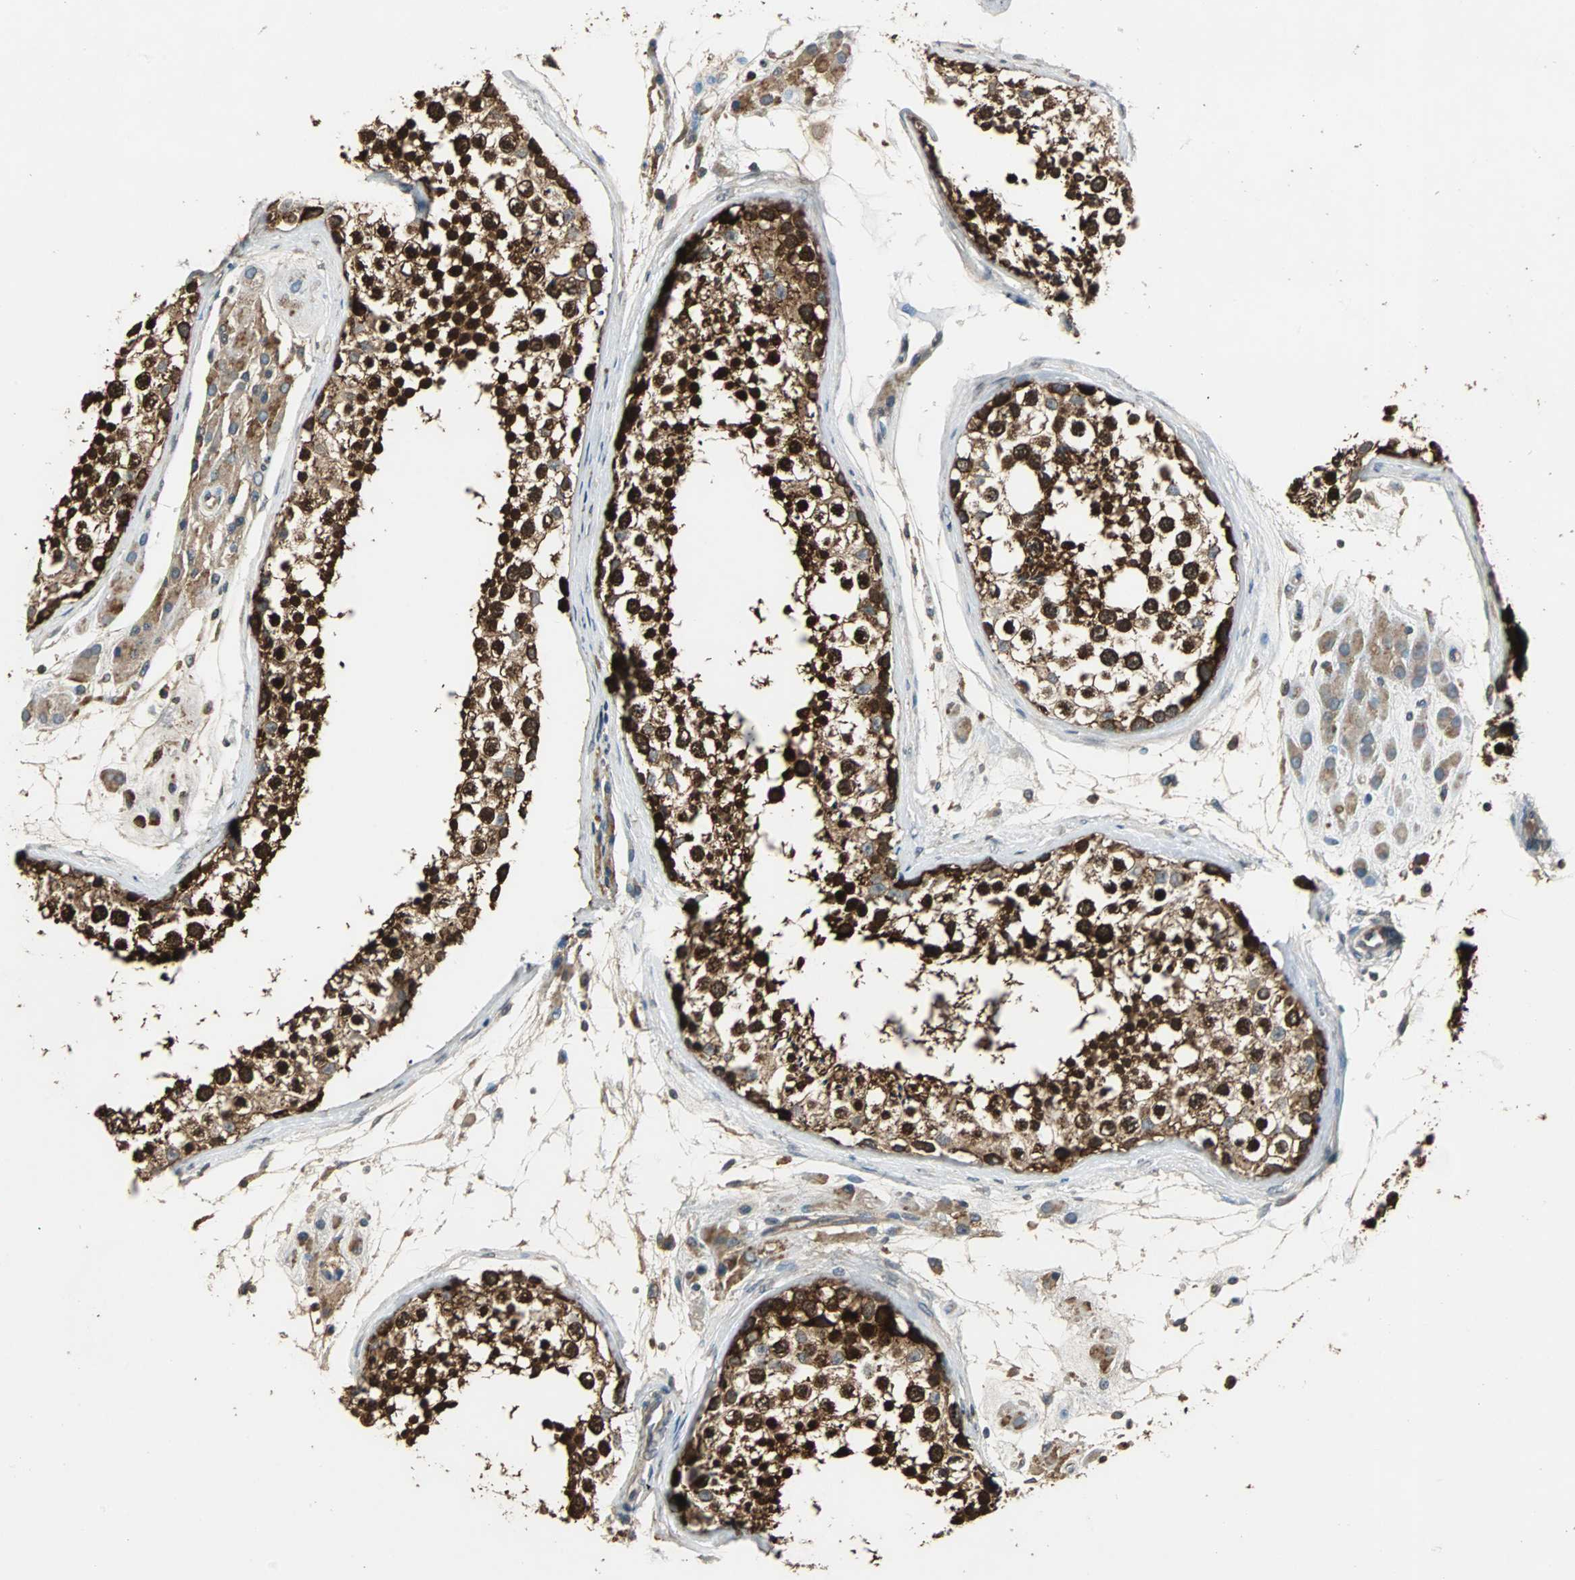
{"staining": {"intensity": "strong", "quantity": ">75%", "location": "cytoplasmic/membranous,nuclear"}, "tissue": "testis", "cell_type": "Cells in seminiferous ducts", "image_type": "normal", "snomed": [{"axis": "morphology", "description": "Normal tissue, NOS"}, {"axis": "topography", "description": "Testis"}], "caption": "Strong cytoplasmic/membranous,nuclear positivity for a protein is appreciated in about >75% of cells in seminiferous ducts of benign testis using immunohistochemistry (IHC).", "gene": "ABHD2", "patient": {"sex": "male", "age": 46}}